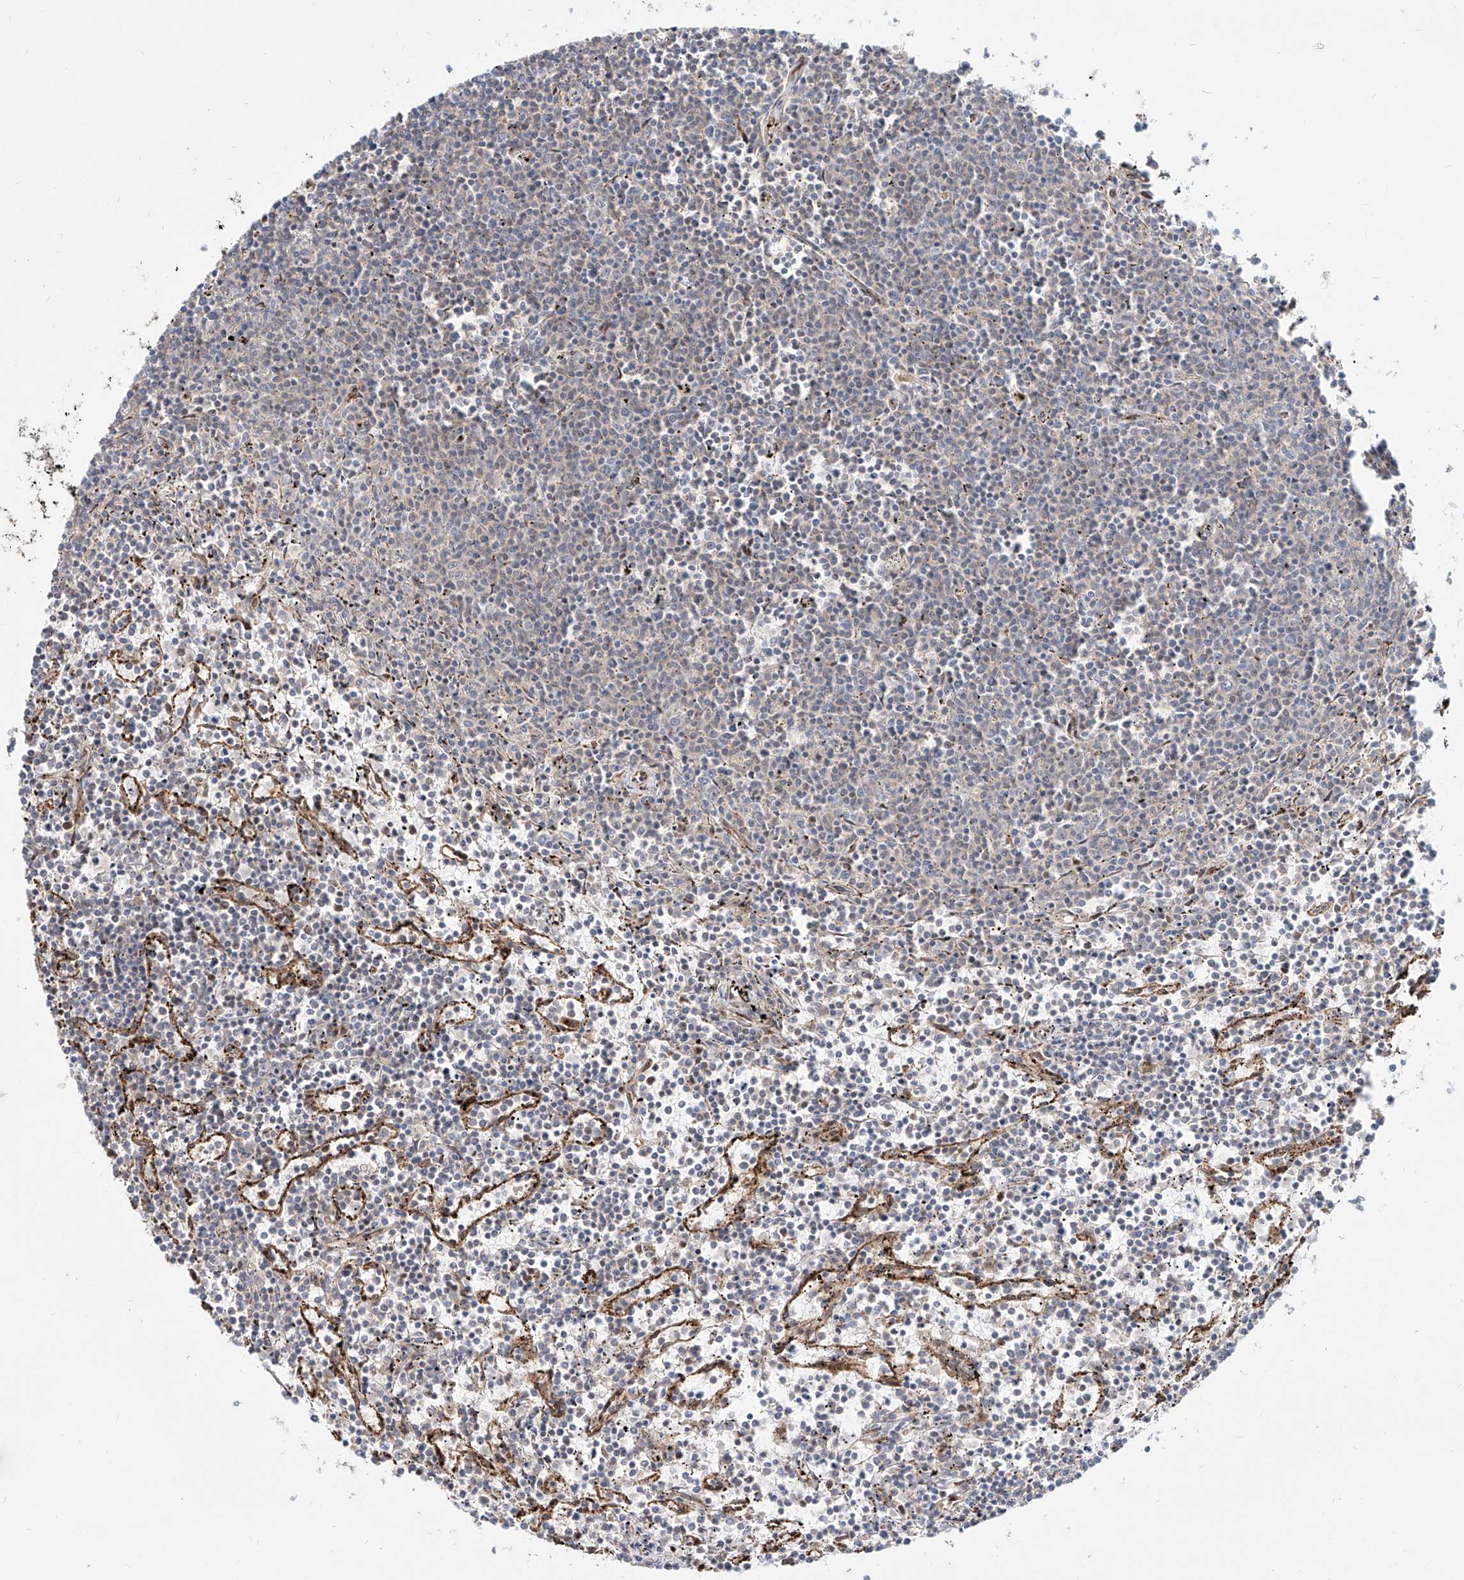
{"staining": {"intensity": "negative", "quantity": "none", "location": "none"}, "tissue": "lymphoma", "cell_type": "Tumor cells", "image_type": "cancer", "snomed": [{"axis": "morphology", "description": "Malignant lymphoma, non-Hodgkin's type, Low grade"}, {"axis": "topography", "description": "Spleen"}], "caption": "High magnification brightfield microscopy of malignant lymphoma, non-Hodgkin's type (low-grade) stained with DAB (brown) and counterstained with hematoxylin (blue): tumor cells show no significant positivity.", "gene": "ZNF710", "patient": {"sex": "female", "age": 50}}